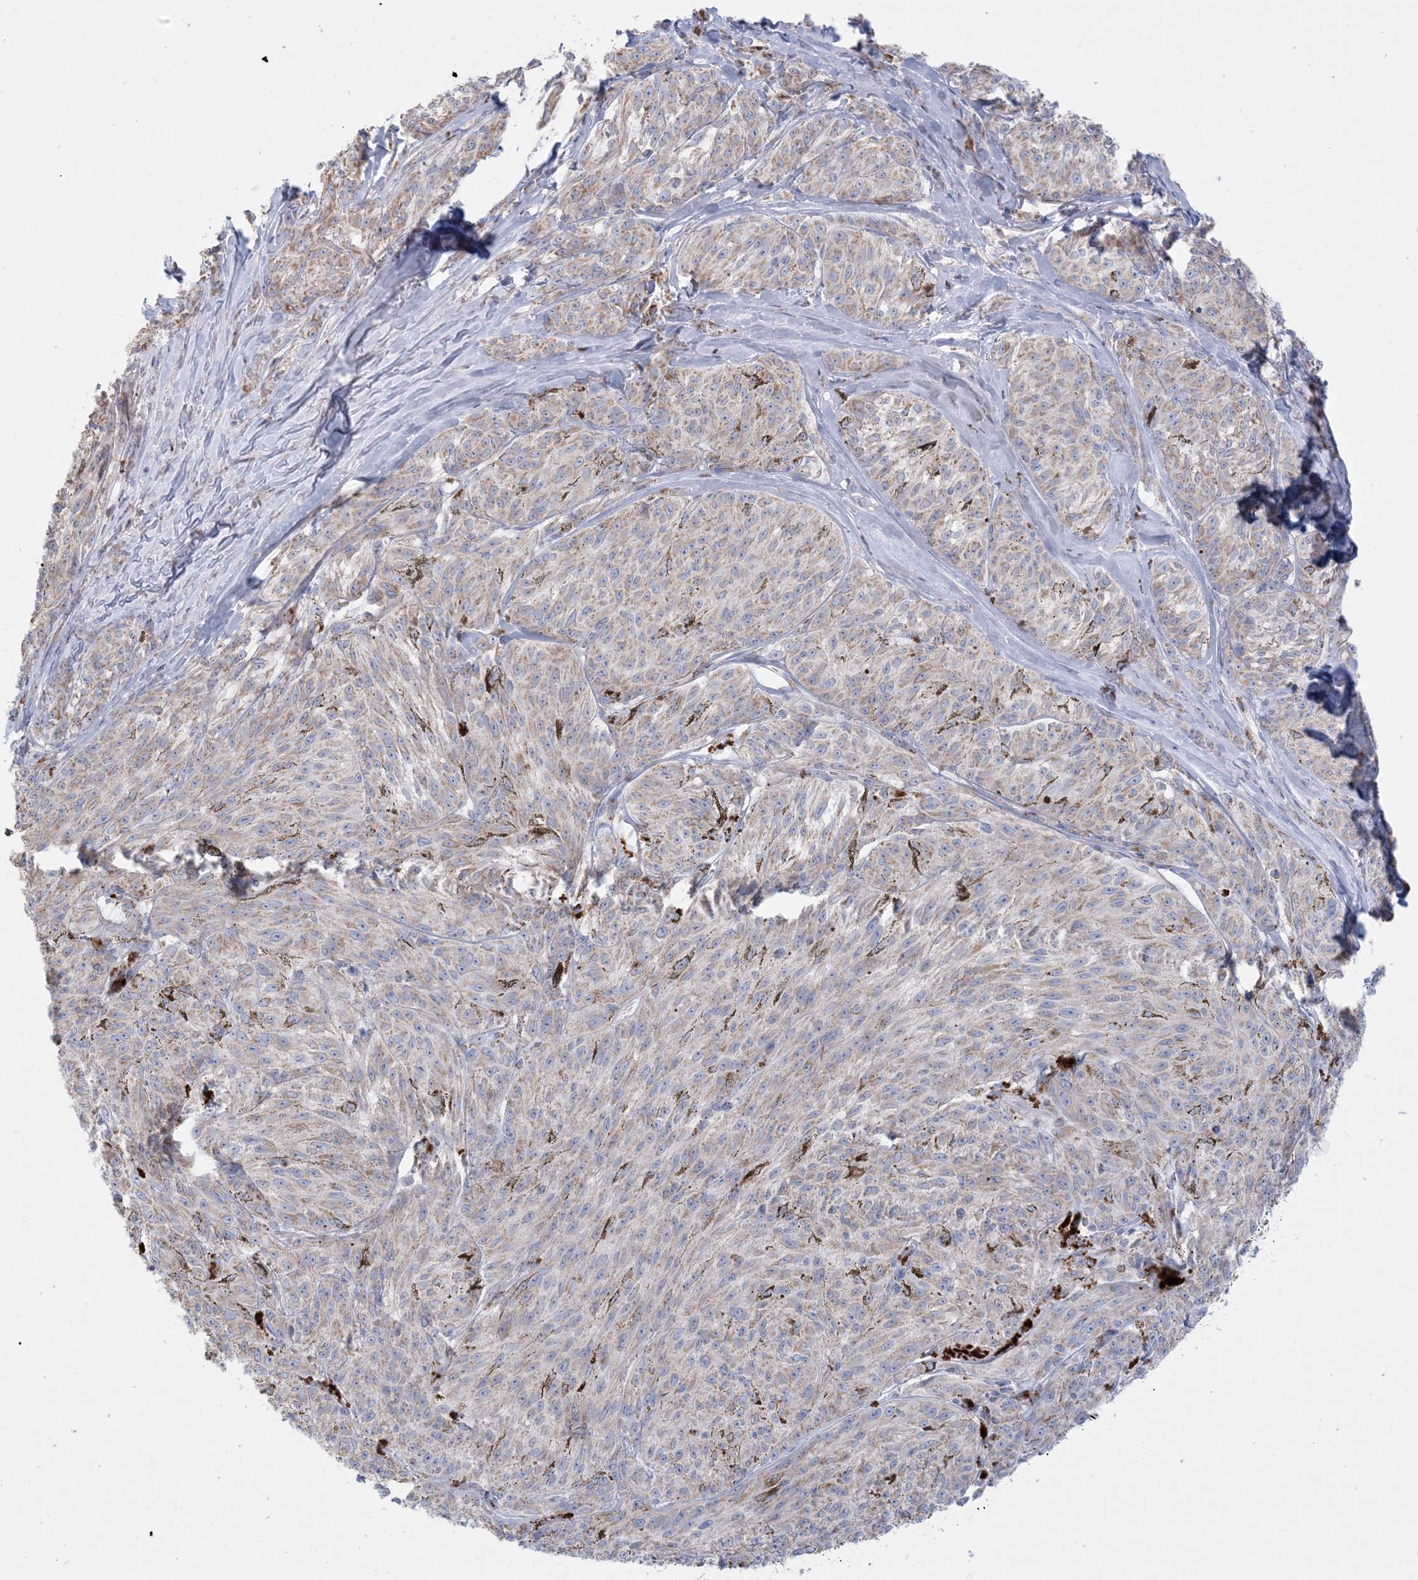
{"staining": {"intensity": "moderate", "quantity": "25%-75%", "location": "cytoplasmic/membranous"}, "tissue": "melanoma", "cell_type": "Tumor cells", "image_type": "cancer", "snomed": [{"axis": "morphology", "description": "Malignant melanoma, NOS"}, {"axis": "topography", "description": "Skin"}], "caption": "Melanoma stained with a brown dye exhibits moderate cytoplasmic/membranous positive staining in approximately 25%-75% of tumor cells.", "gene": "KCTD6", "patient": {"sex": "female", "age": 72}}